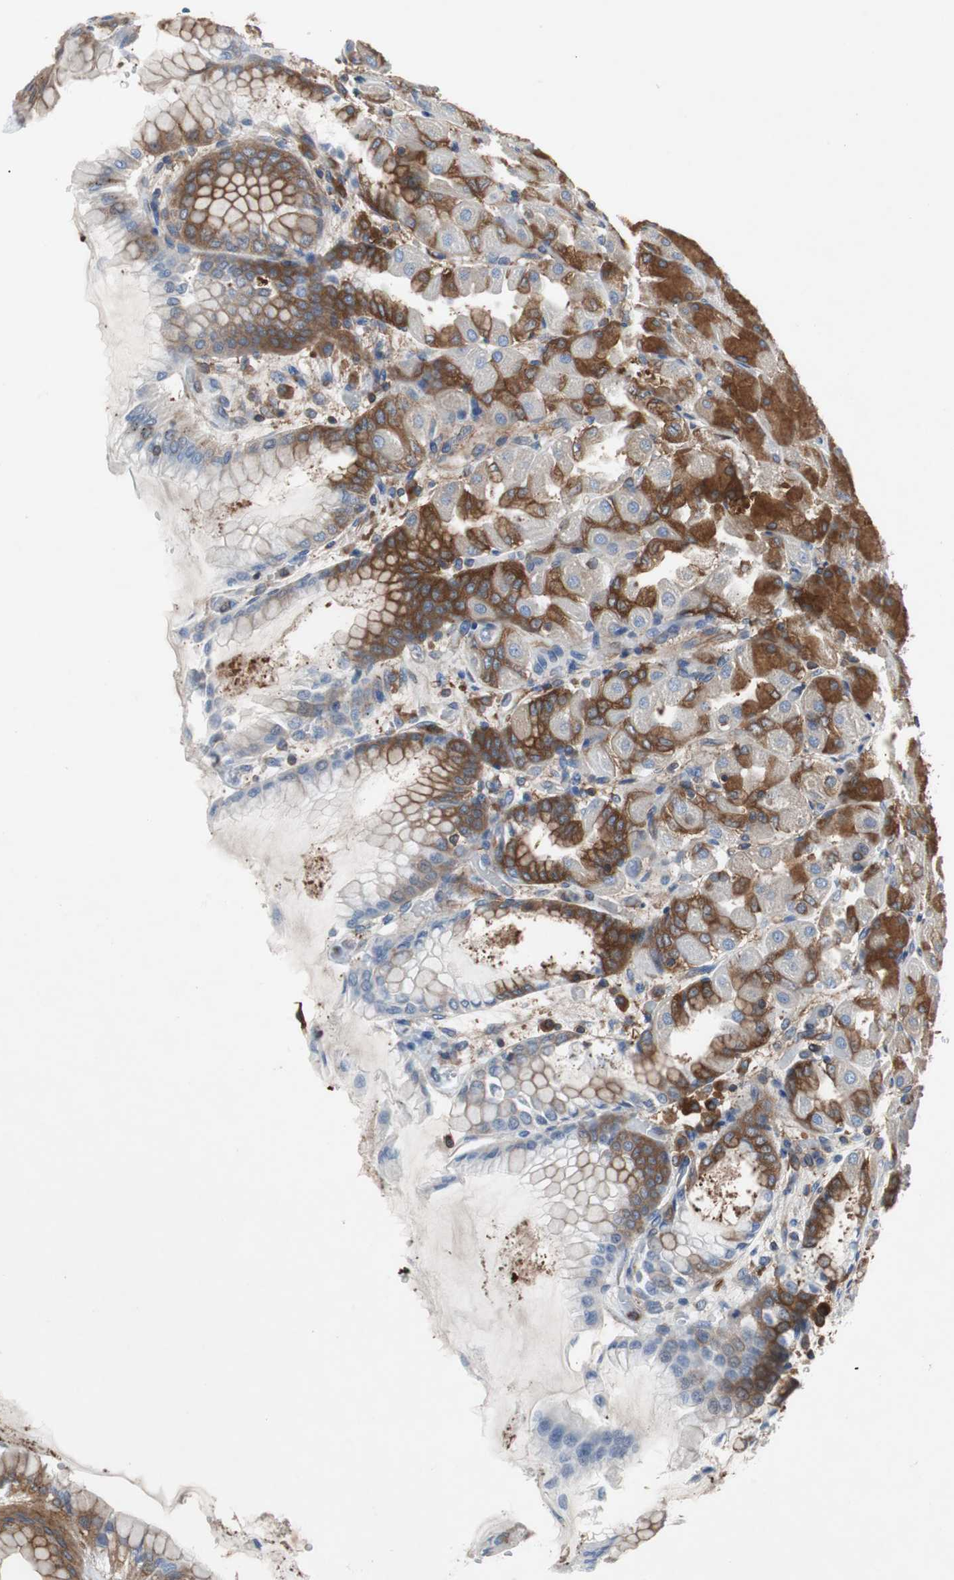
{"staining": {"intensity": "strong", "quantity": ">75%", "location": "cytoplasmic/membranous"}, "tissue": "stomach", "cell_type": "Glandular cells", "image_type": "normal", "snomed": [{"axis": "morphology", "description": "Normal tissue, NOS"}, {"axis": "topography", "description": "Stomach, upper"}], "caption": "Immunohistochemistry (IHC) photomicrograph of normal human stomach stained for a protein (brown), which exhibits high levels of strong cytoplasmic/membranous positivity in approximately >75% of glandular cells.", "gene": "GYS1", "patient": {"sex": "female", "age": 56}}